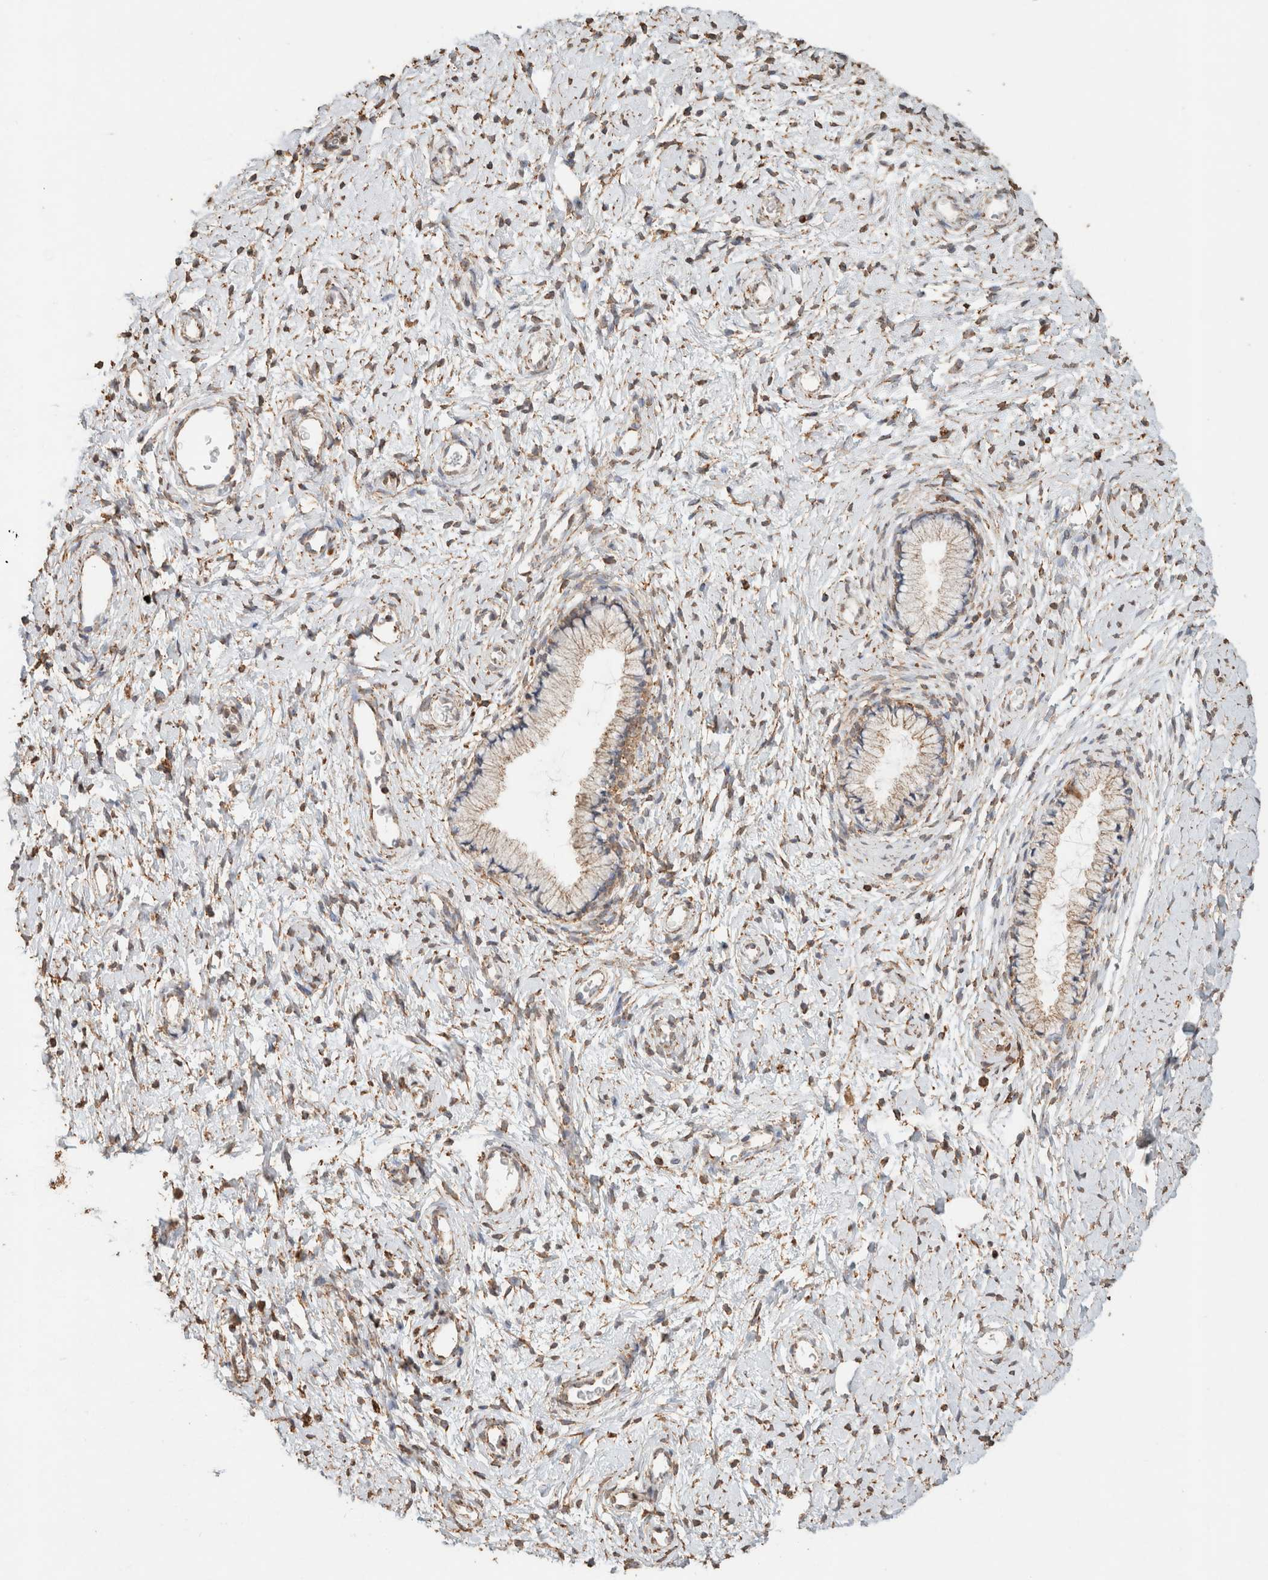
{"staining": {"intensity": "moderate", "quantity": "<25%", "location": "cytoplasmic/membranous"}, "tissue": "cervix", "cell_type": "Glandular cells", "image_type": "normal", "snomed": [{"axis": "morphology", "description": "Normal tissue, NOS"}, {"axis": "topography", "description": "Cervix"}], "caption": "A low amount of moderate cytoplasmic/membranous positivity is seen in approximately <25% of glandular cells in normal cervix. (DAB (3,3'-diaminobenzidine) IHC with brightfield microscopy, high magnification).", "gene": "SDC2", "patient": {"sex": "female", "age": 72}}